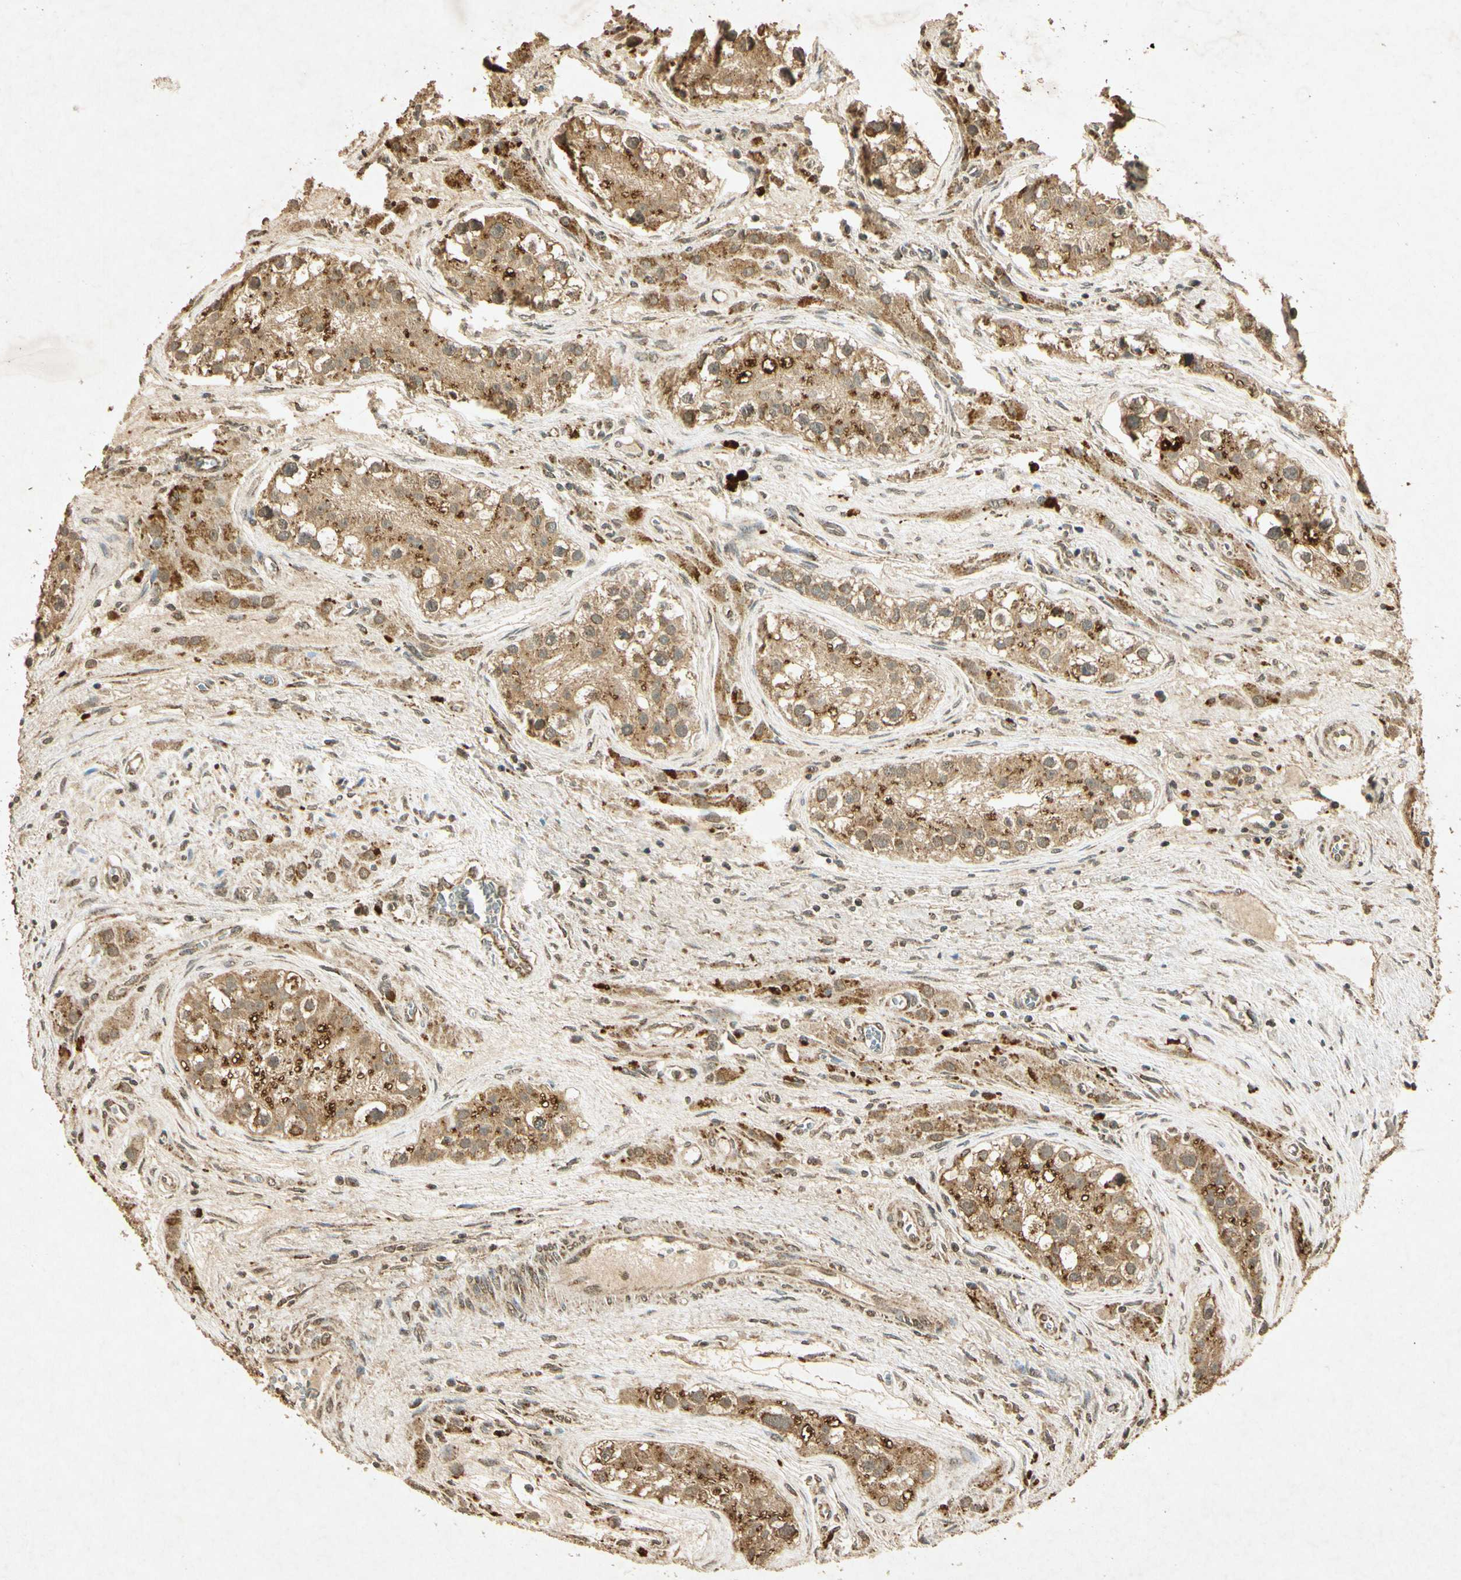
{"staining": {"intensity": "moderate", "quantity": ">75%", "location": "cytoplasmic/membranous"}, "tissue": "testis cancer", "cell_type": "Tumor cells", "image_type": "cancer", "snomed": [{"axis": "morphology", "description": "Carcinoma, Embryonal, NOS"}, {"axis": "topography", "description": "Testis"}], "caption": "Immunohistochemical staining of human testis cancer (embryonal carcinoma) shows moderate cytoplasmic/membranous protein expression in approximately >75% of tumor cells. (Stains: DAB (3,3'-diaminobenzidine) in brown, nuclei in blue, Microscopy: brightfield microscopy at high magnification).", "gene": "PRDX3", "patient": {"sex": "male", "age": 28}}